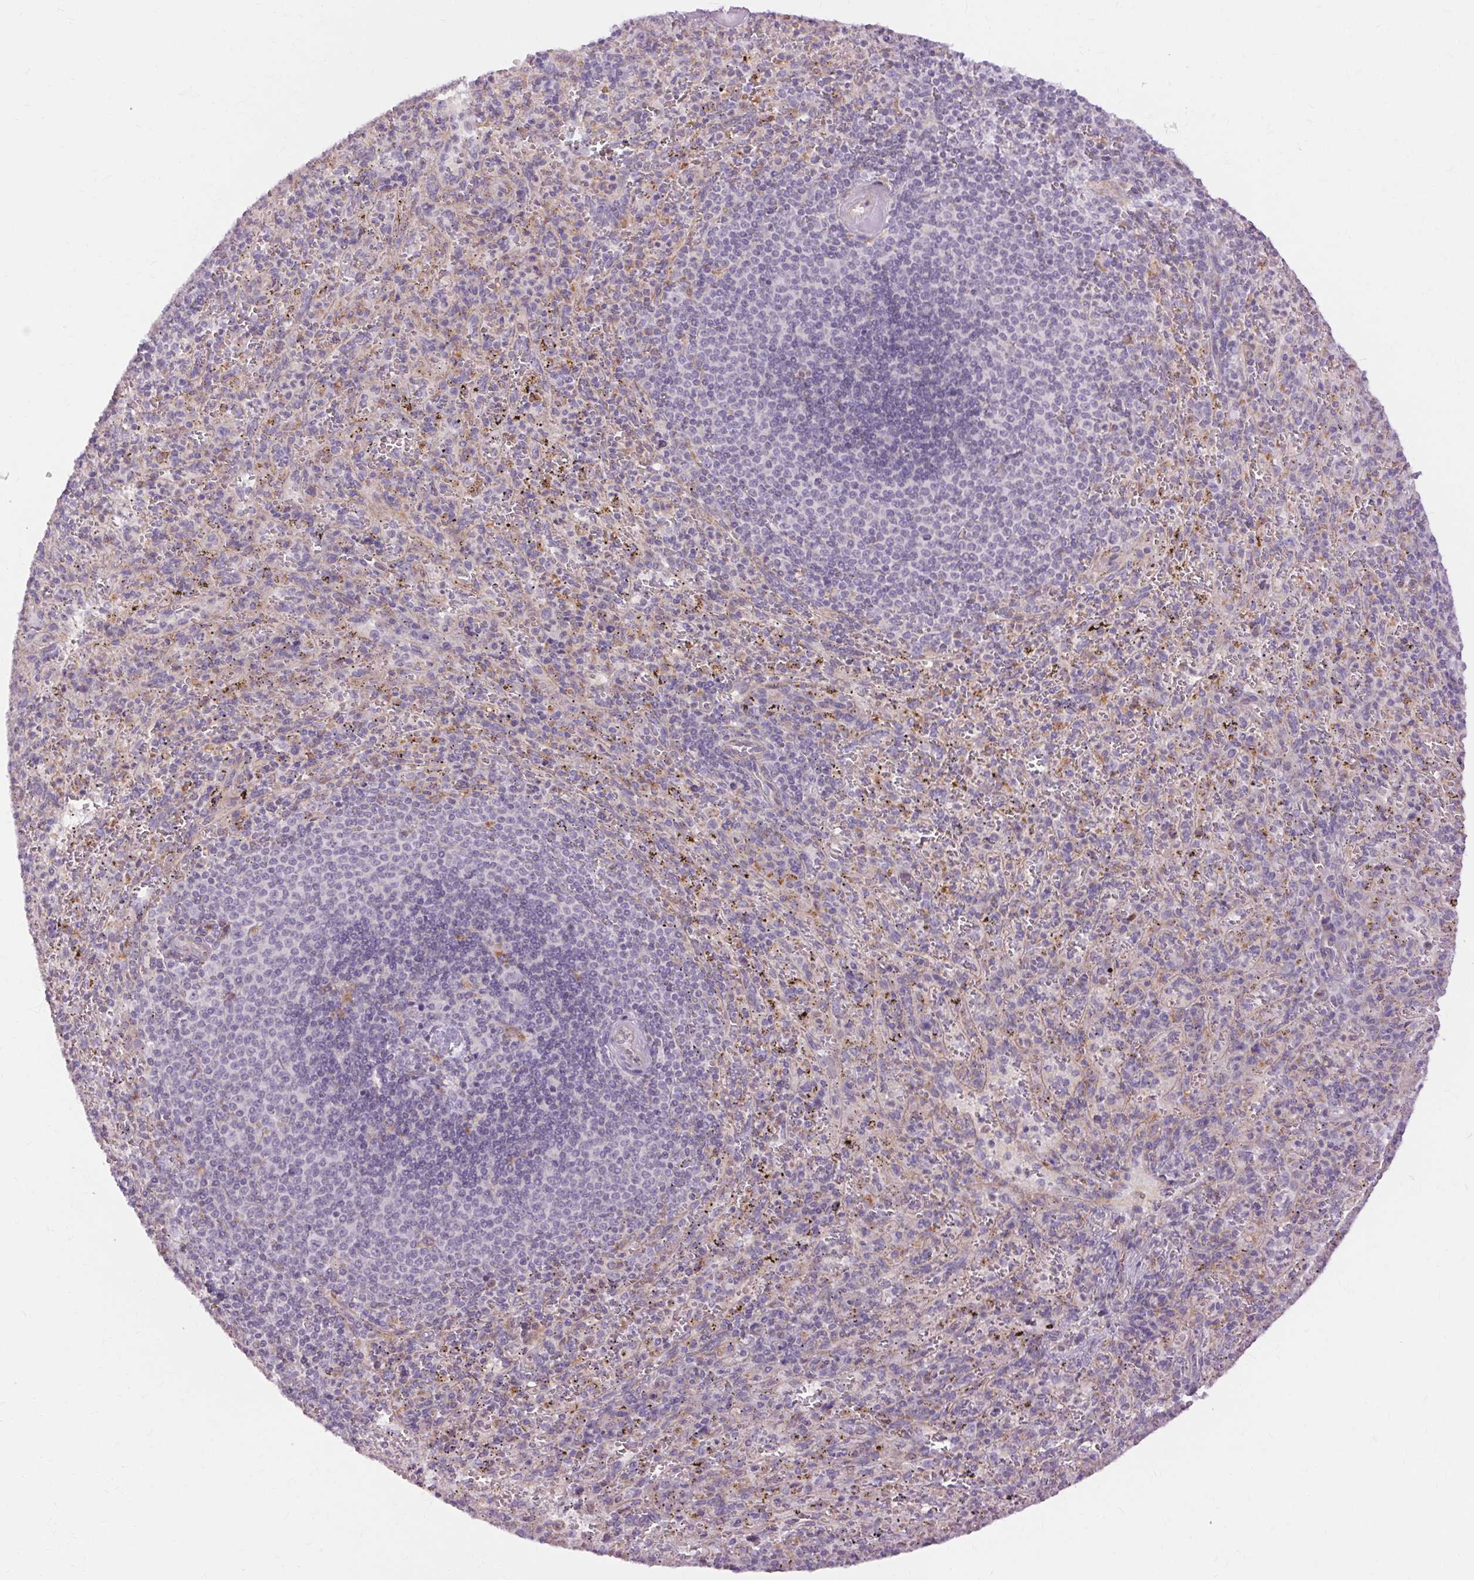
{"staining": {"intensity": "weak", "quantity": "<25%", "location": "cytoplasmic/membranous"}, "tissue": "spleen", "cell_type": "Cells in red pulp", "image_type": "normal", "snomed": [{"axis": "morphology", "description": "Normal tissue, NOS"}, {"axis": "topography", "description": "Spleen"}], "caption": "An IHC histopathology image of unremarkable spleen is shown. There is no staining in cells in red pulp of spleen.", "gene": "TM6SF1", "patient": {"sex": "male", "age": 57}}